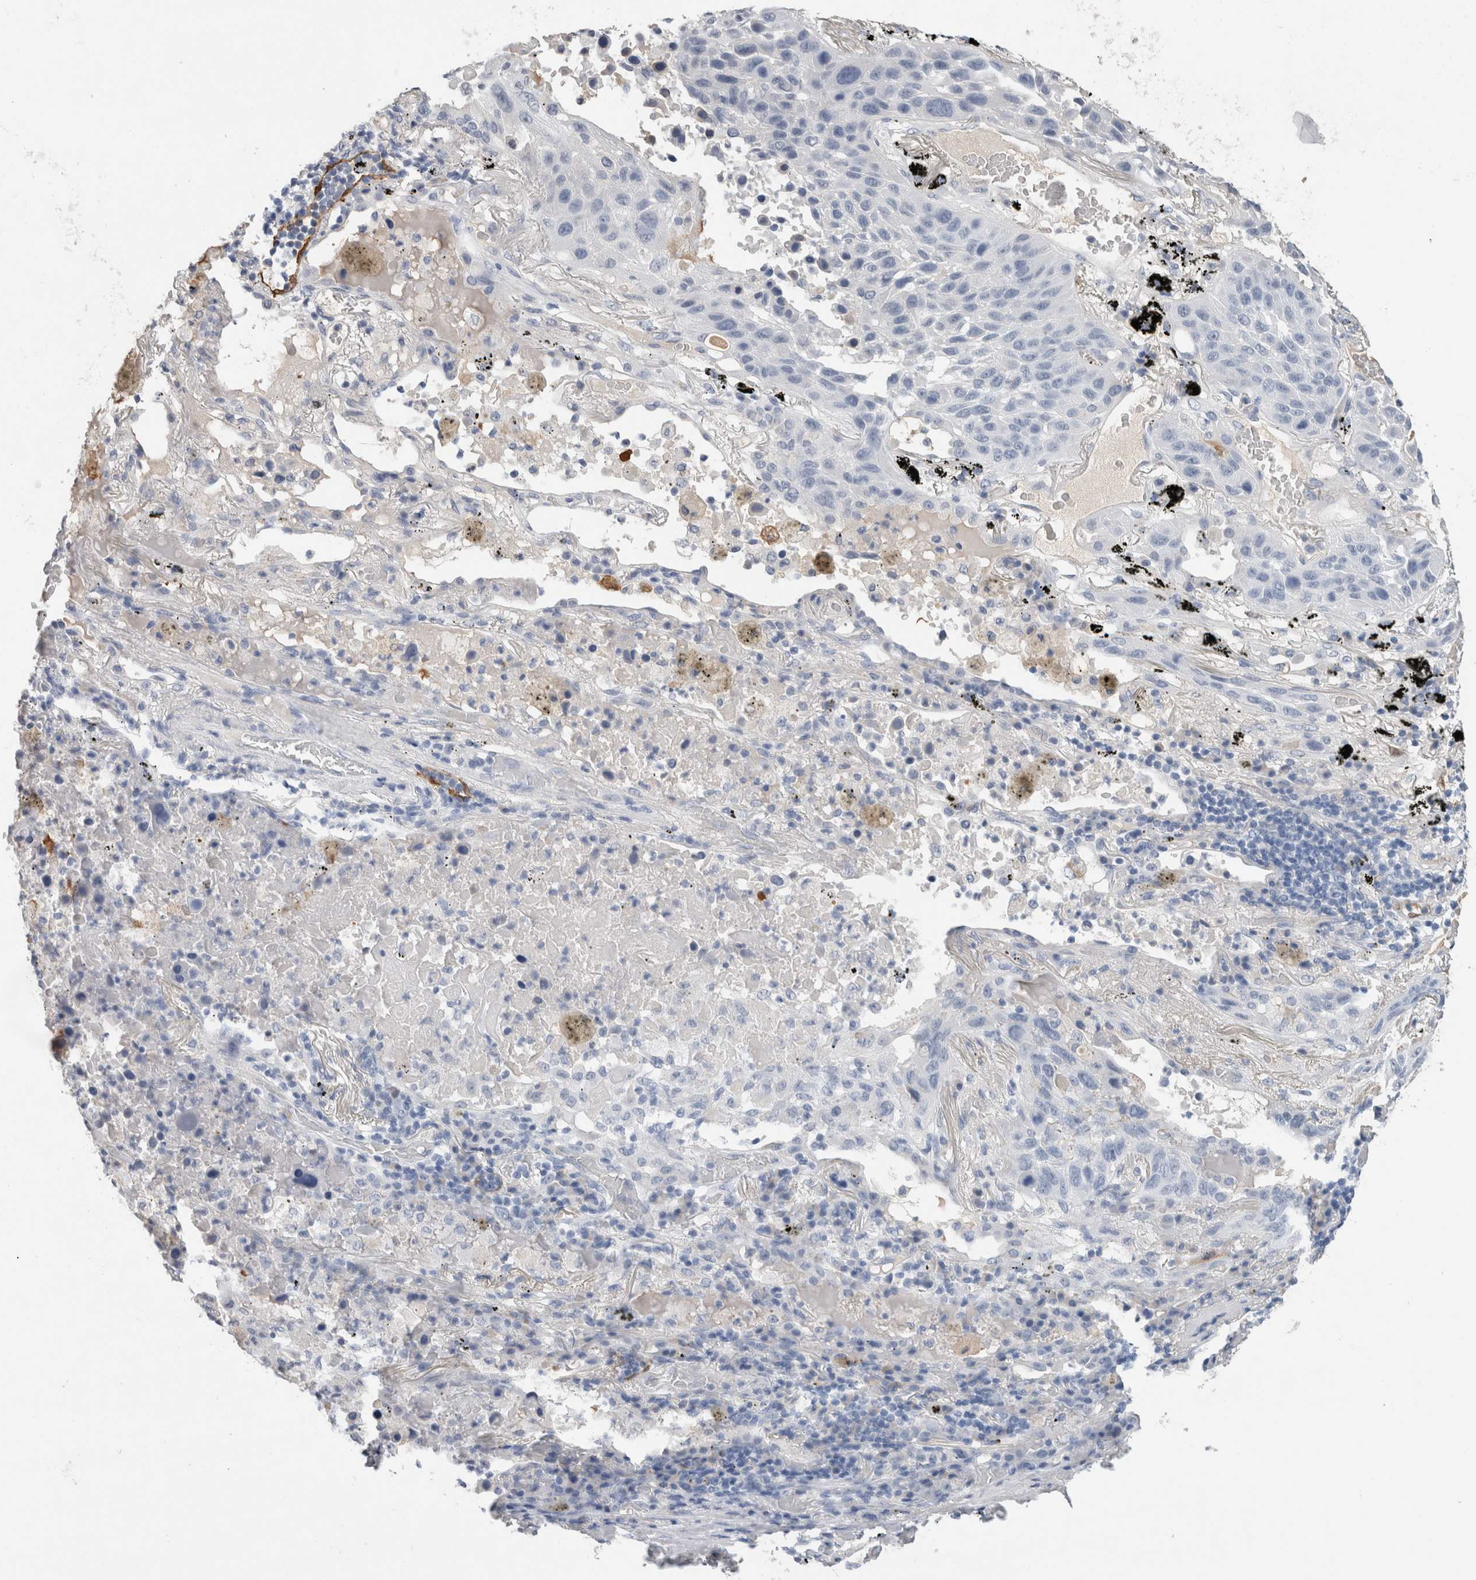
{"staining": {"intensity": "negative", "quantity": "none", "location": "none"}, "tissue": "lung cancer", "cell_type": "Tumor cells", "image_type": "cancer", "snomed": [{"axis": "morphology", "description": "Squamous cell carcinoma, NOS"}, {"axis": "topography", "description": "Lung"}], "caption": "Immunohistochemistry image of human lung cancer (squamous cell carcinoma) stained for a protein (brown), which demonstrates no staining in tumor cells.", "gene": "FABP4", "patient": {"sex": "male", "age": 57}}